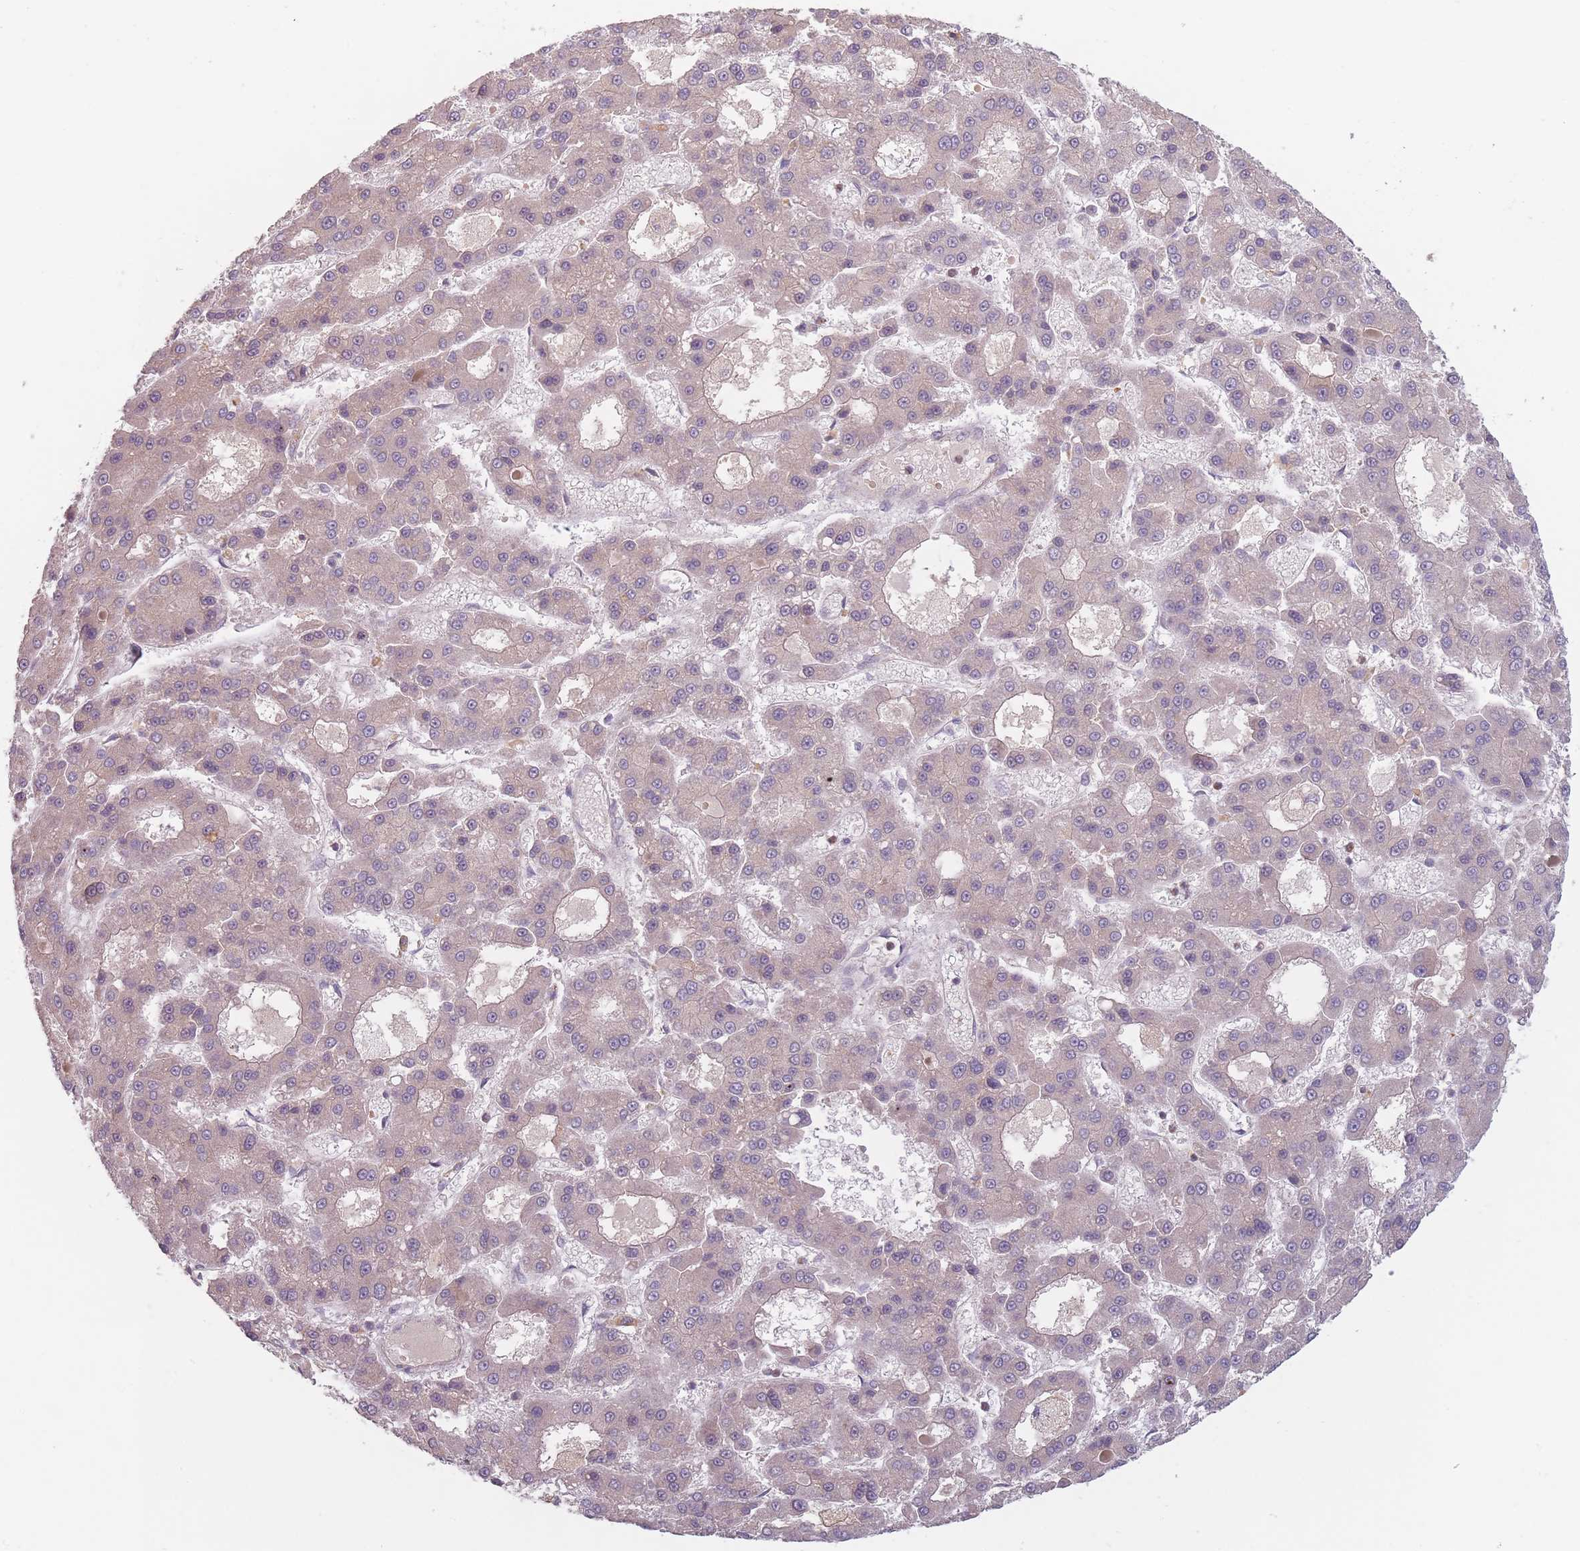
{"staining": {"intensity": "negative", "quantity": "none", "location": "none"}, "tissue": "liver cancer", "cell_type": "Tumor cells", "image_type": "cancer", "snomed": [{"axis": "morphology", "description": "Carcinoma, Hepatocellular, NOS"}, {"axis": "topography", "description": "Liver"}], "caption": "Immunohistochemistry (IHC) of liver cancer (hepatocellular carcinoma) demonstrates no expression in tumor cells.", "gene": "NT5DC2", "patient": {"sex": "male", "age": 70}}